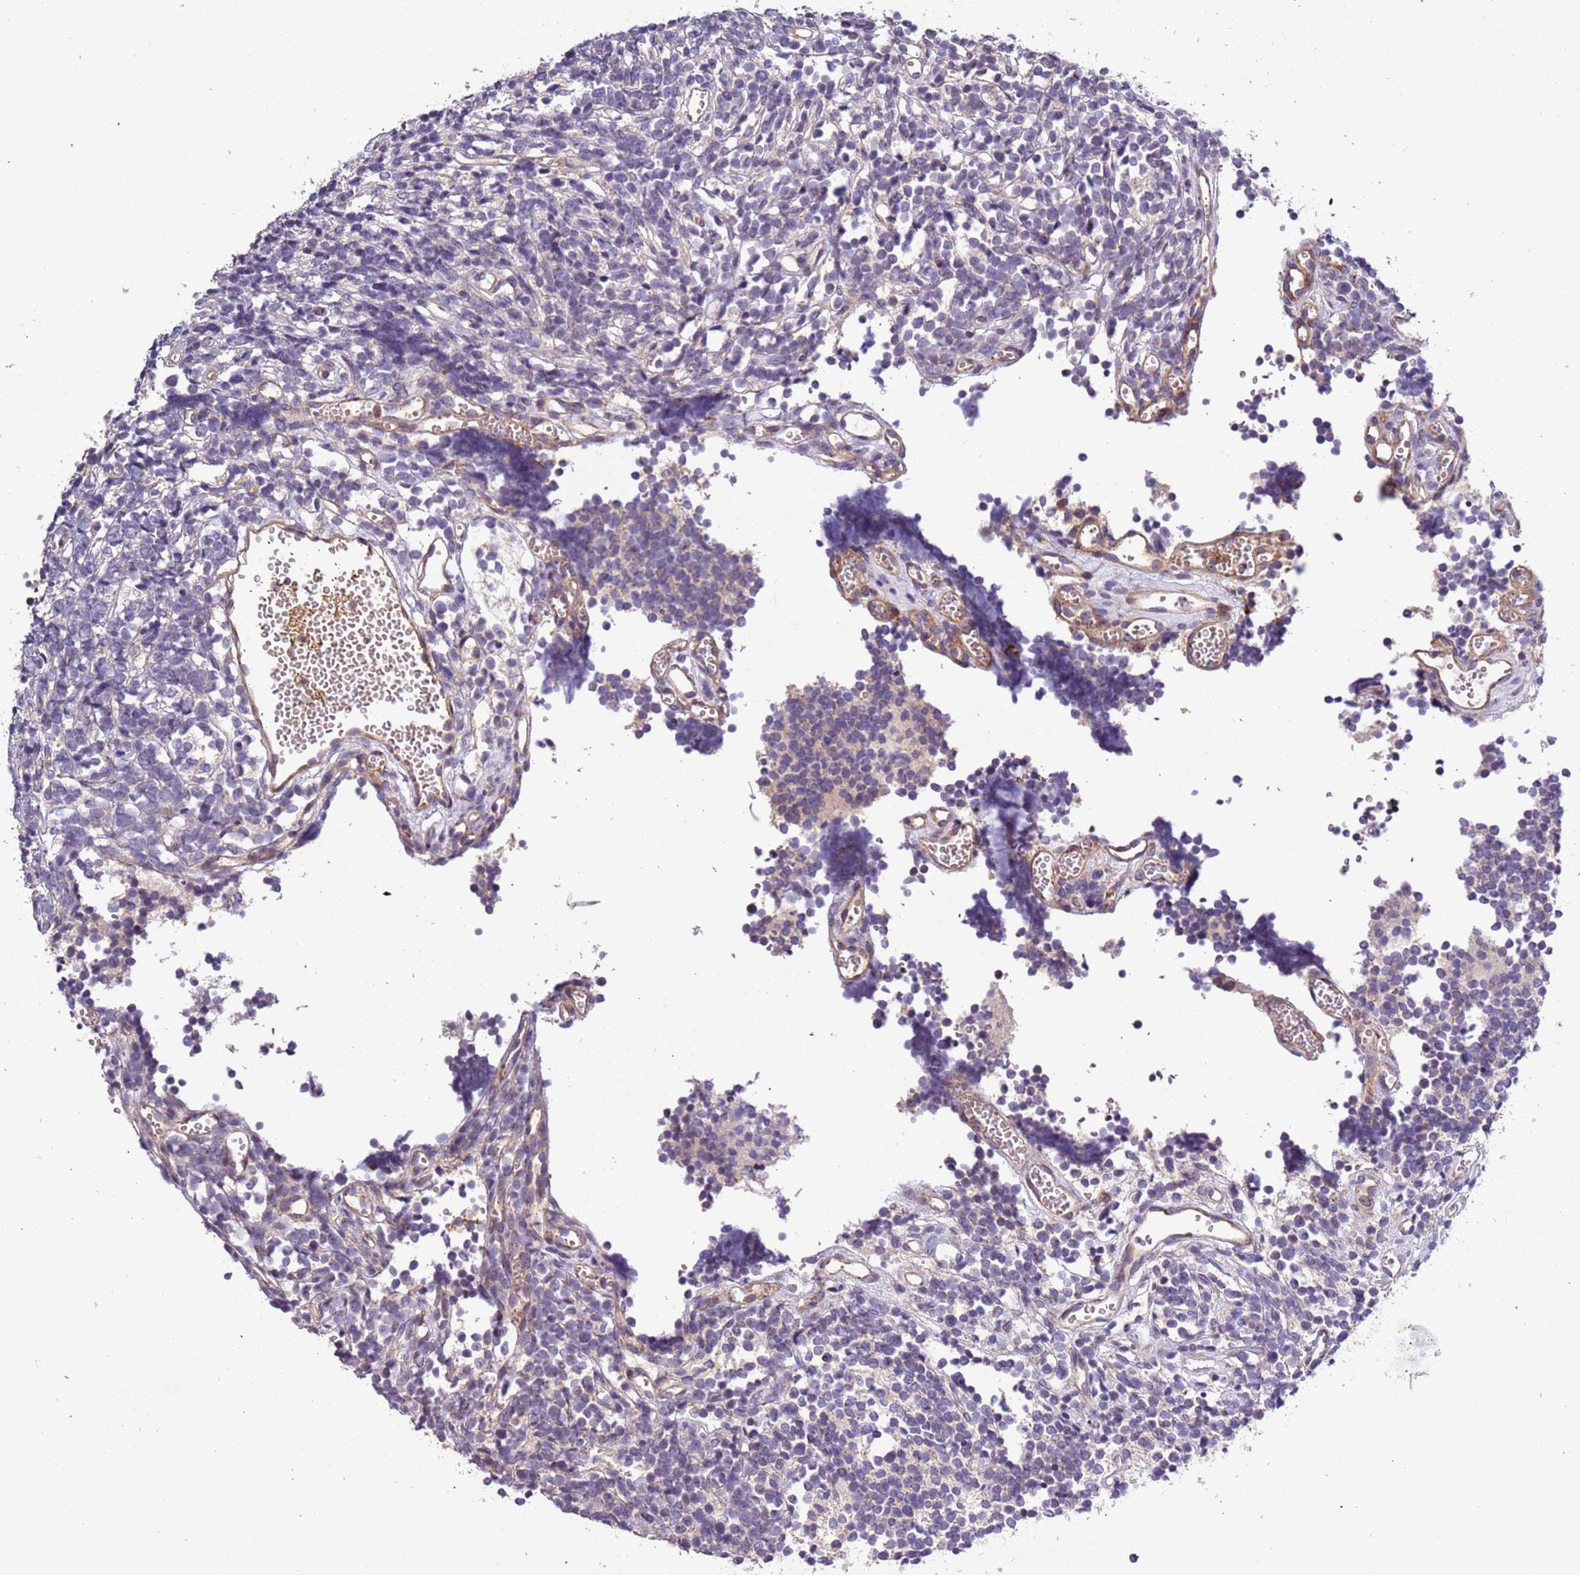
{"staining": {"intensity": "negative", "quantity": "none", "location": "none"}, "tissue": "glioma", "cell_type": "Tumor cells", "image_type": "cancer", "snomed": [{"axis": "morphology", "description": "Glioma, malignant, Low grade"}, {"axis": "topography", "description": "Brain"}], "caption": "The histopathology image shows no staining of tumor cells in low-grade glioma (malignant).", "gene": "LAMB4", "patient": {"sex": "female", "age": 1}}